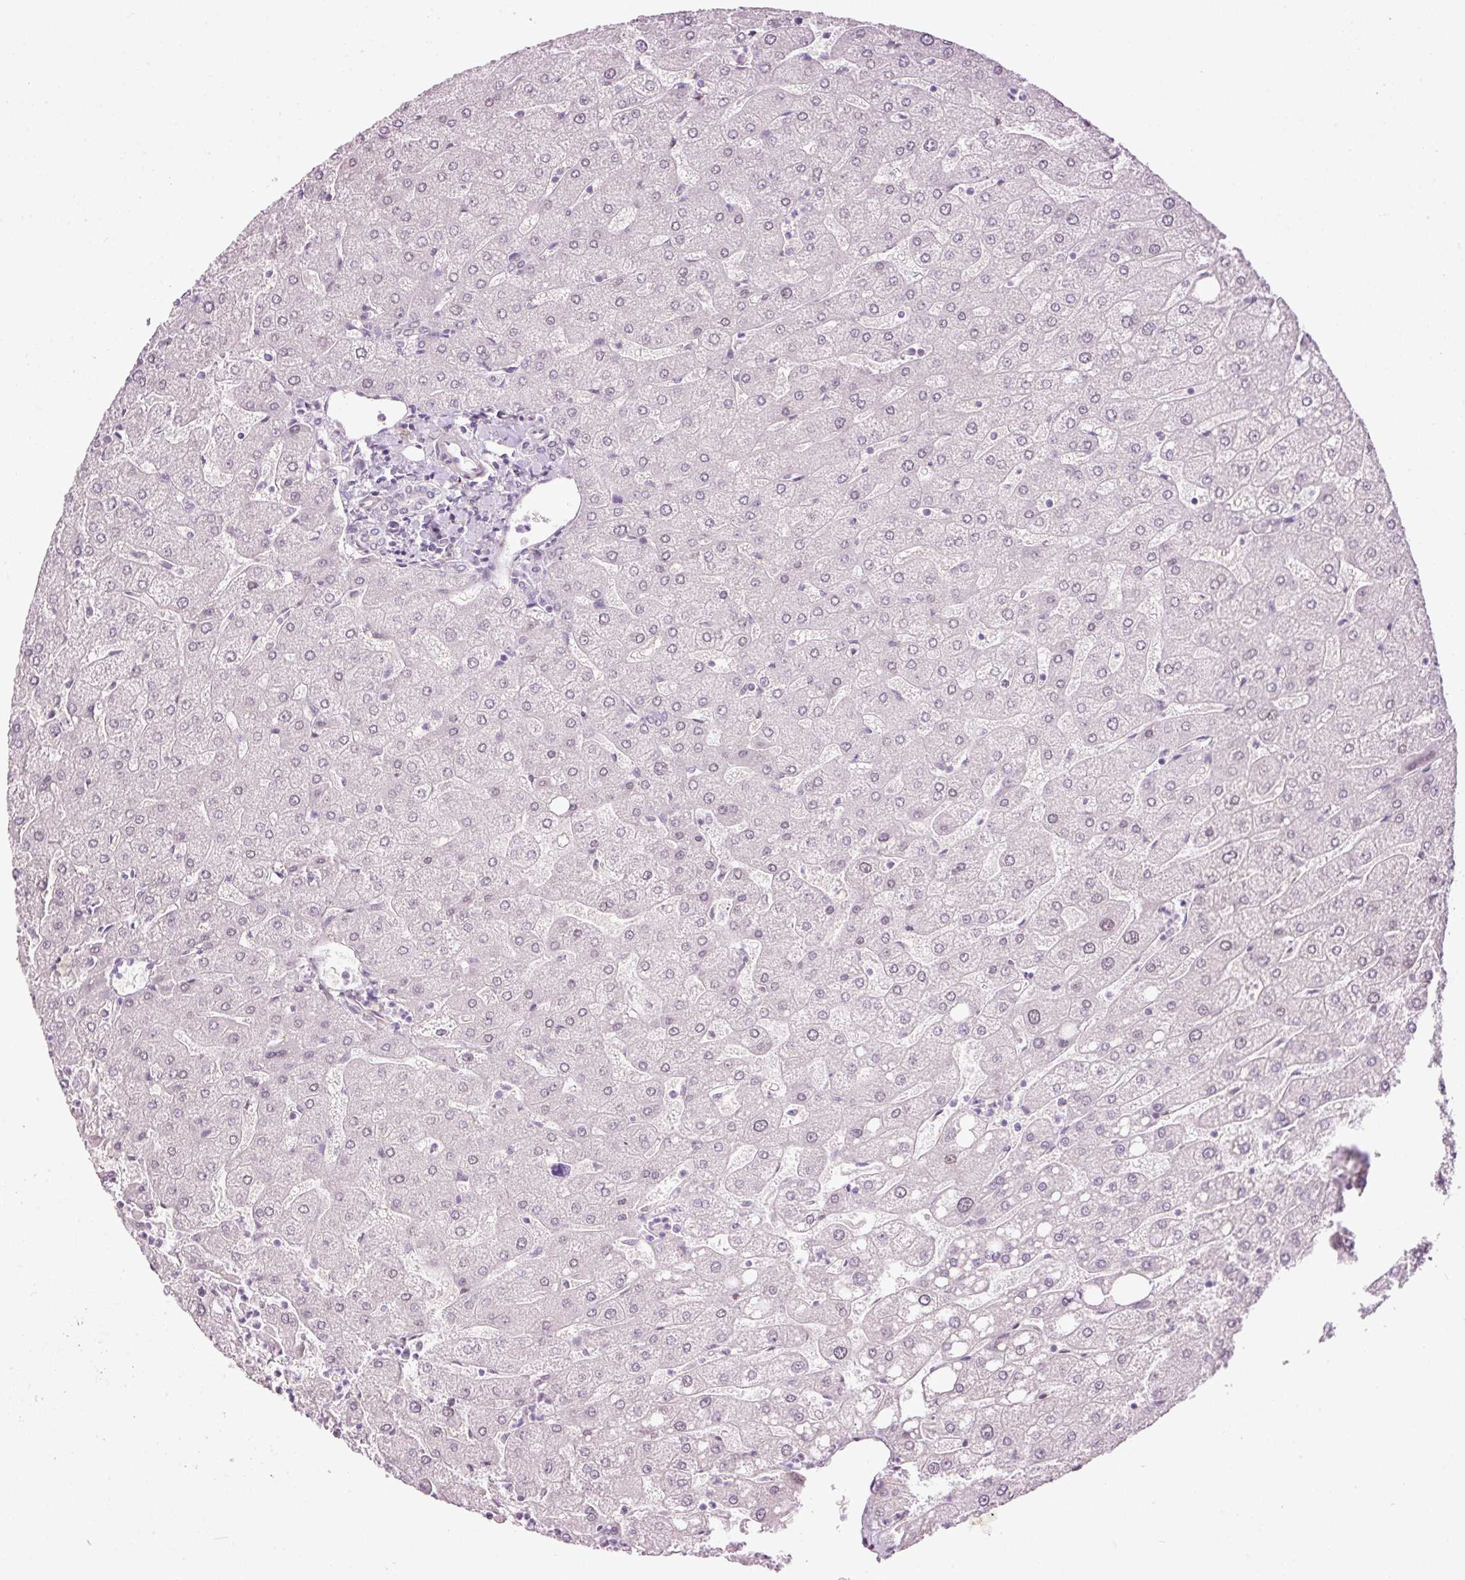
{"staining": {"intensity": "negative", "quantity": "none", "location": "none"}, "tissue": "liver", "cell_type": "Cholangiocytes", "image_type": "normal", "snomed": [{"axis": "morphology", "description": "Normal tissue, NOS"}, {"axis": "topography", "description": "Liver"}], "caption": "IHC histopathology image of unremarkable human liver stained for a protein (brown), which reveals no expression in cholangiocytes.", "gene": "FCRL4", "patient": {"sex": "male", "age": 67}}